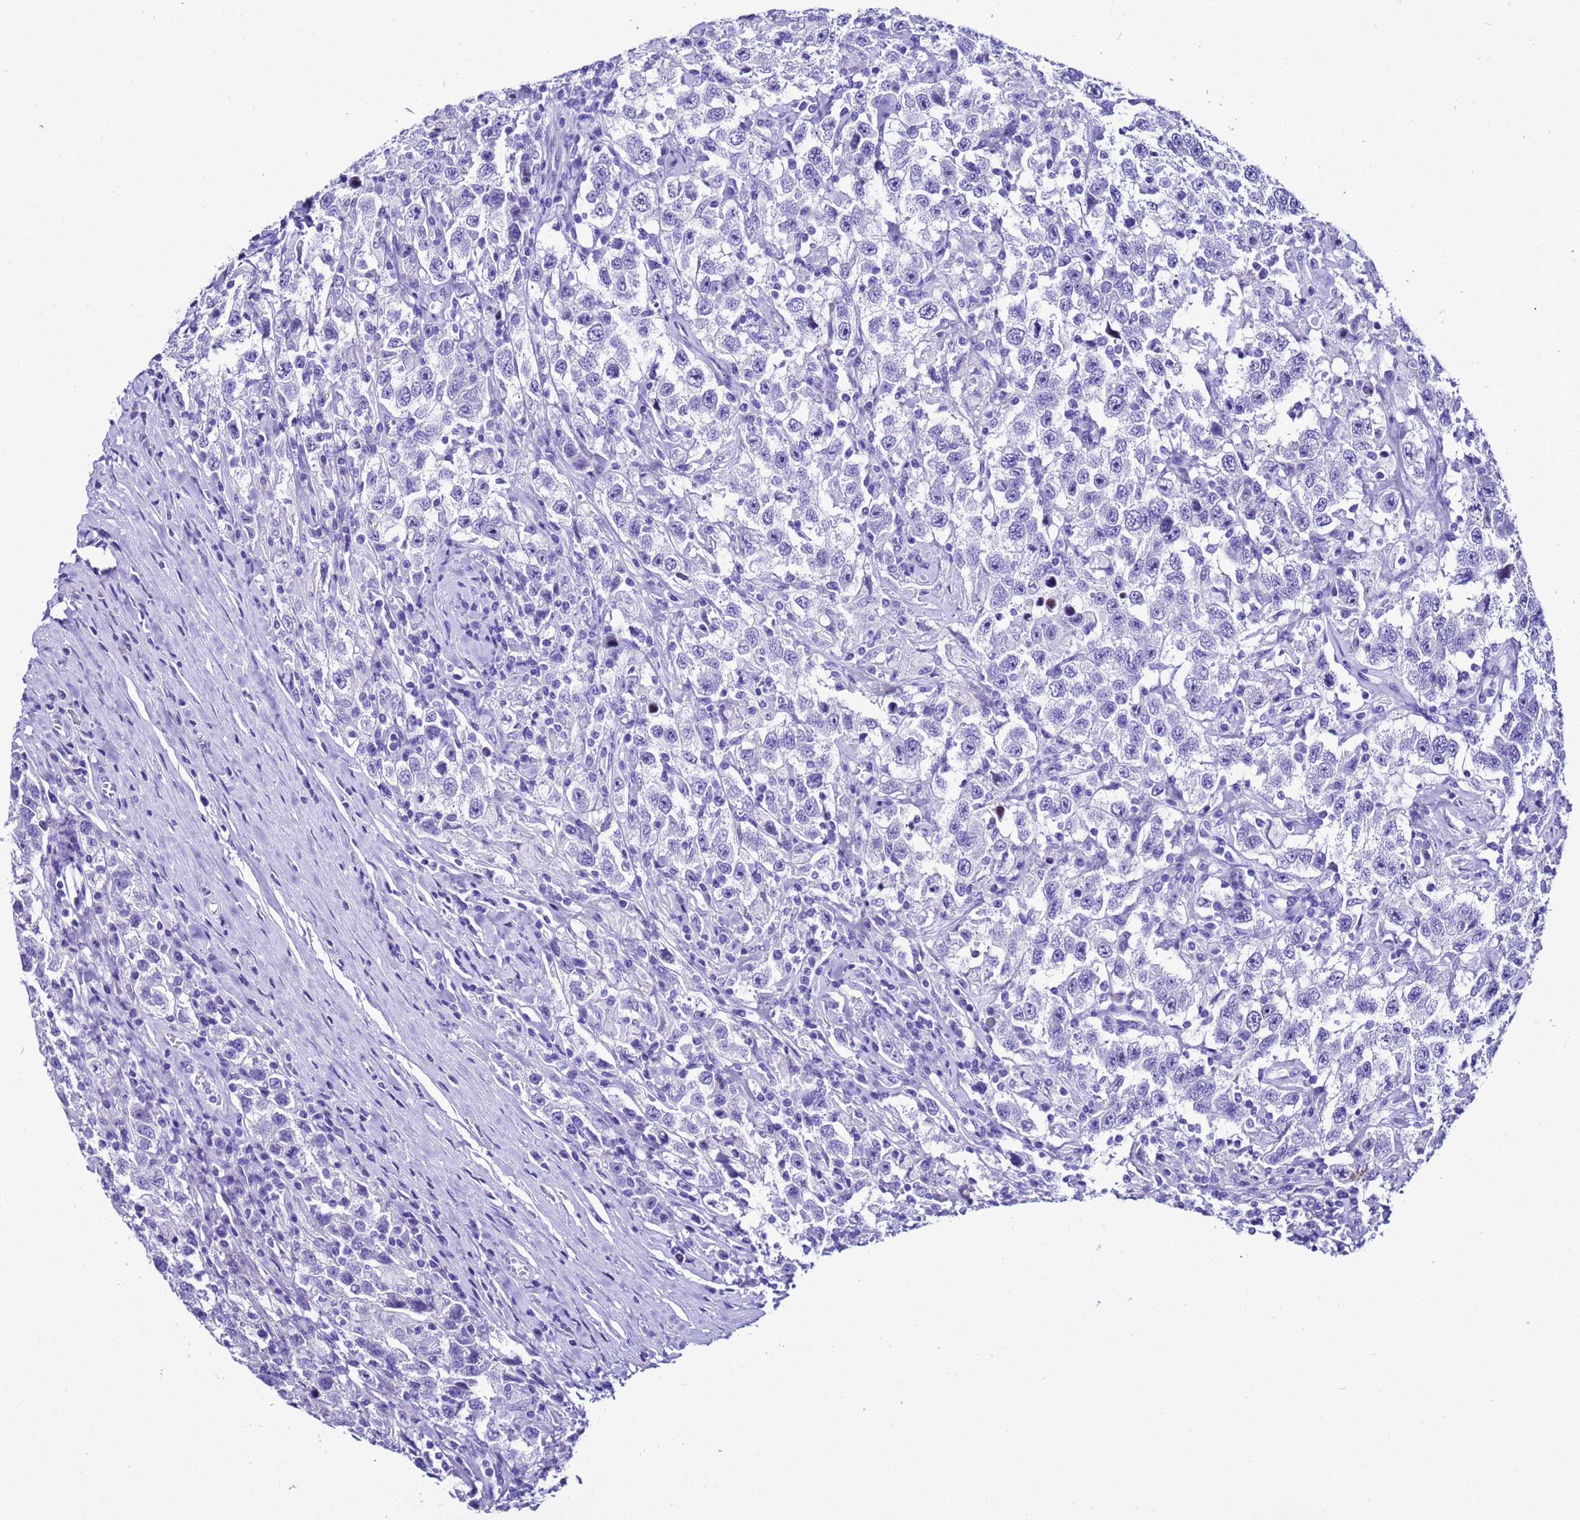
{"staining": {"intensity": "negative", "quantity": "none", "location": "none"}, "tissue": "testis cancer", "cell_type": "Tumor cells", "image_type": "cancer", "snomed": [{"axis": "morphology", "description": "Seminoma, NOS"}, {"axis": "topography", "description": "Testis"}], "caption": "Immunohistochemical staining of testis seminoma demonstrates no significant expression in tumor cells.", "gene": "UGT2B10", "patient": {"sex": "male", "age": 41}}